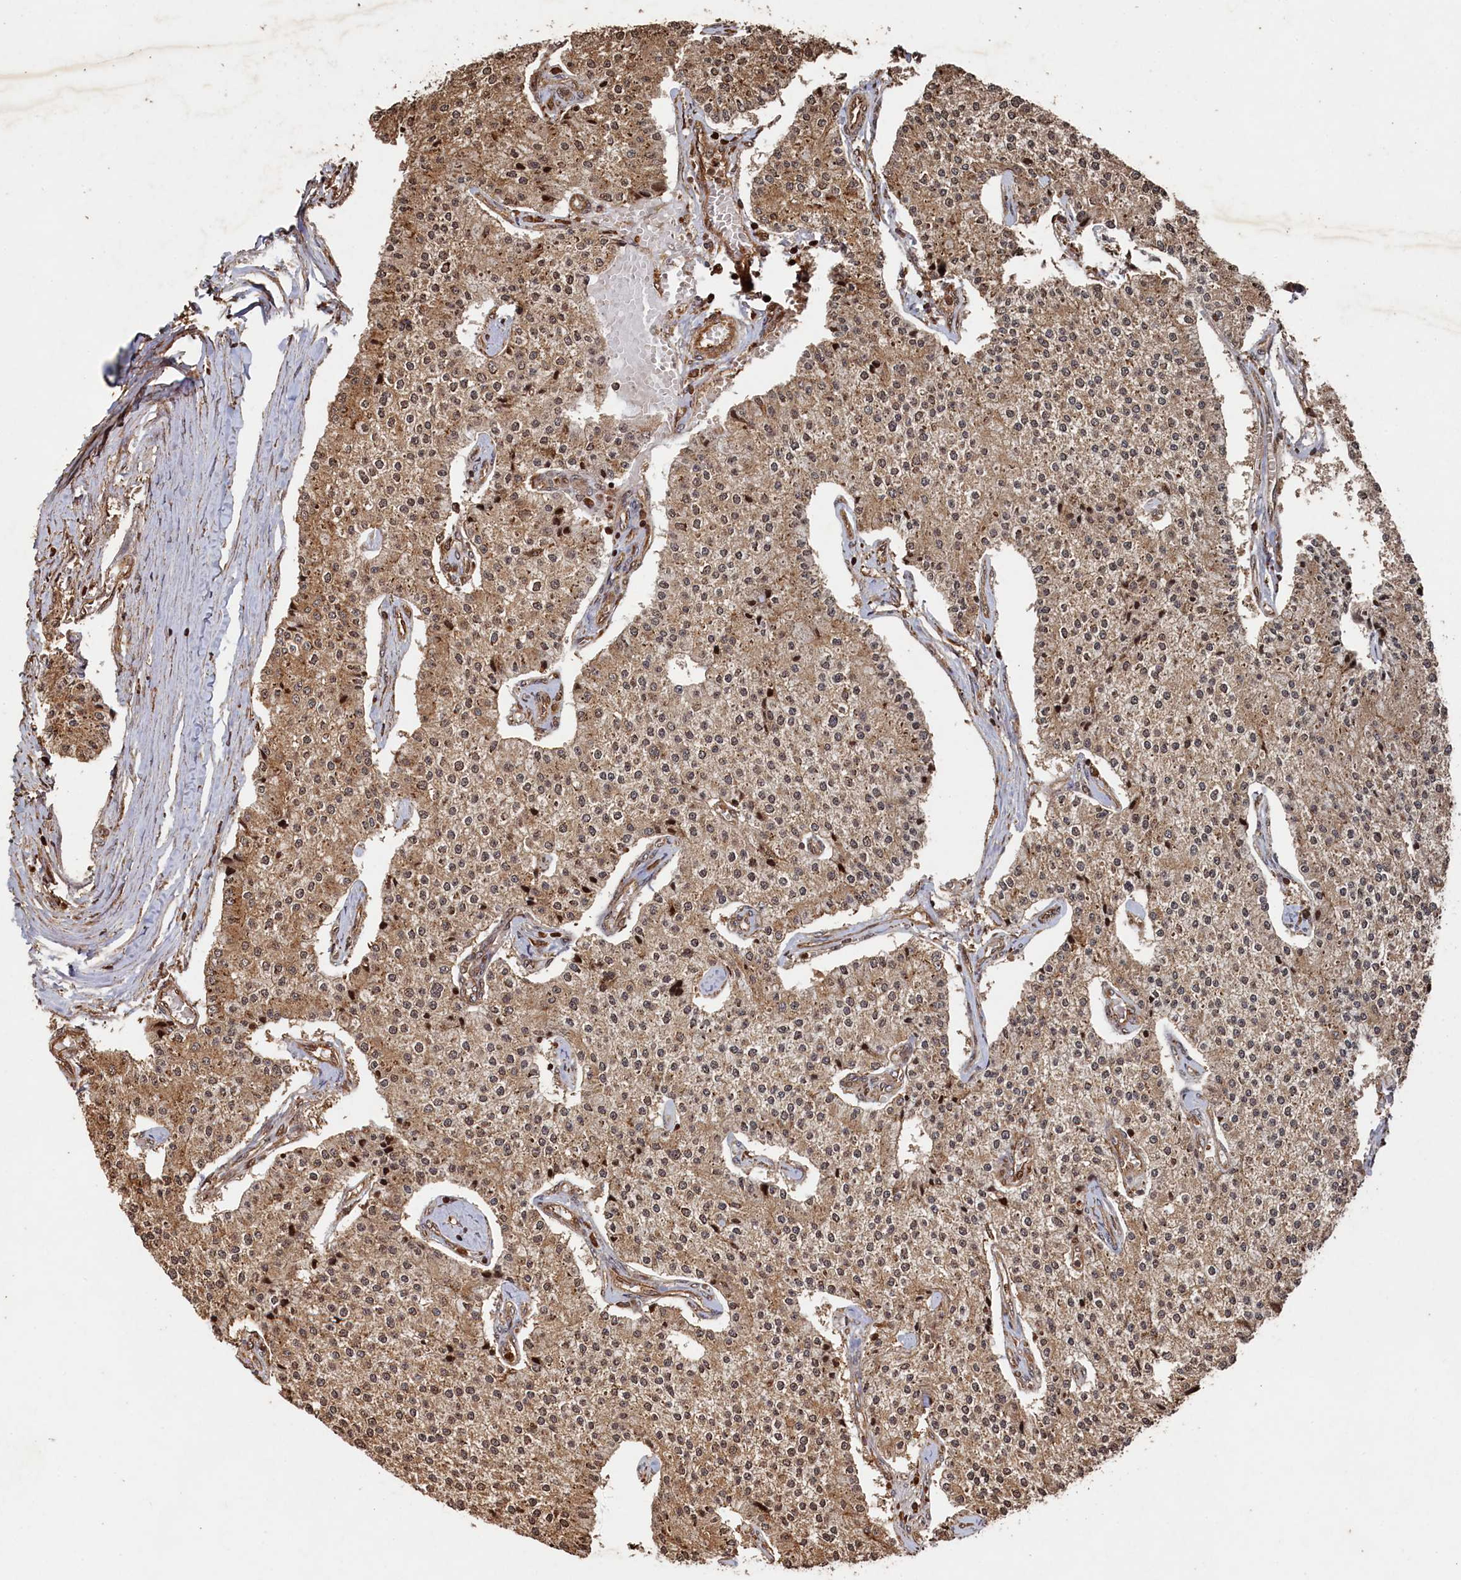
{"staining": {"intensity": "moderate", "quantity": ">75%", "location": "cytoplasmic/membranous"}, "tissue": "carcinoid", "cell_type": "Tumor cells", "image_type": "cancer", "snomed": [{"axis": "morphology", "description": "Carcinoid, malignant, NOS"}, {"axis": "topography", "description": "Colon"}], "caption": "Tumor cells show medium levels of moderate cytoplasmic/membranous positivity in approximately >75% of cells in human carcinoid.", "gene": "PIGN", "patient": {"sex": "female", "age": 52}}